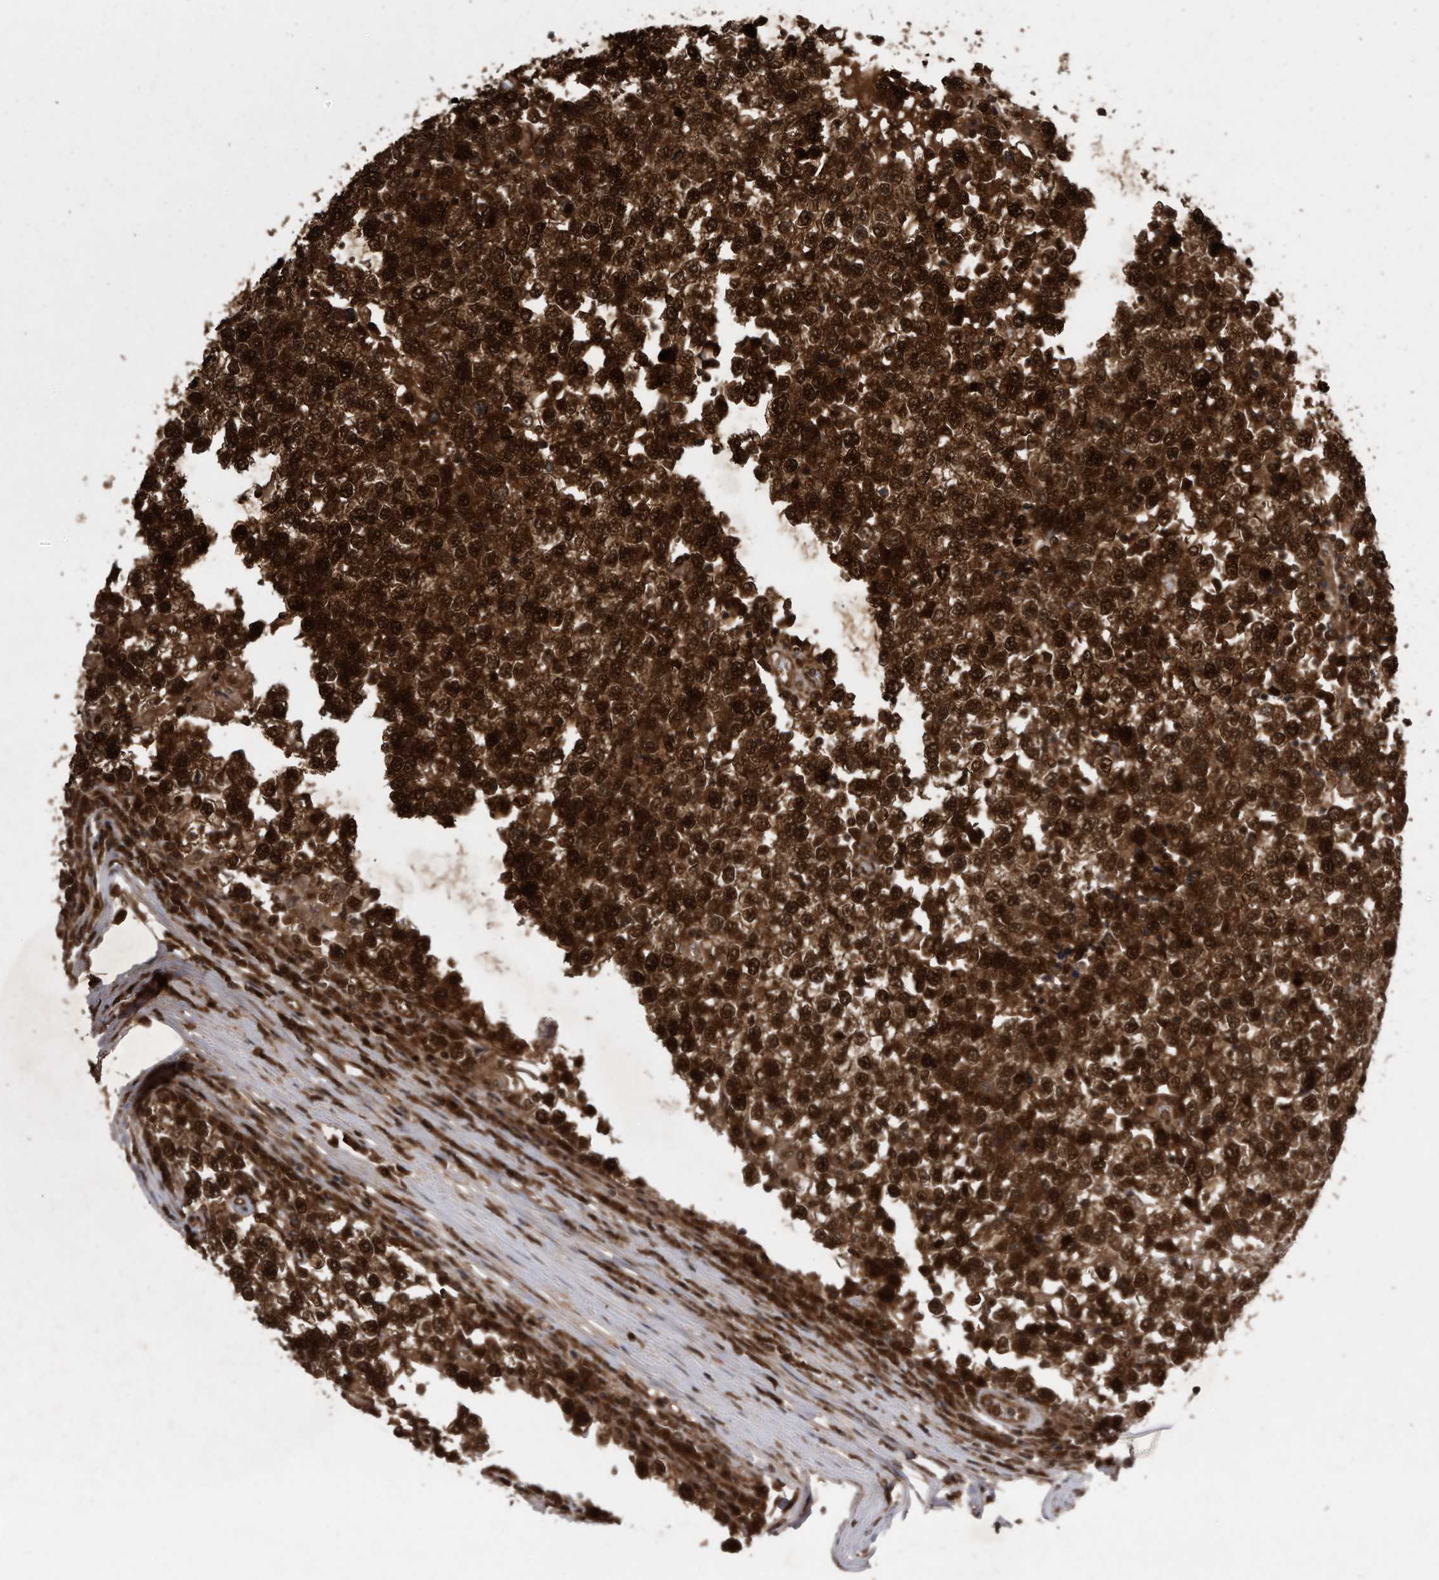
{"staining": {"intensity": "strong", "quantity": ">75%", "location": "cytoplasmic/membranous,nuclear"}, "tissue": "testis cancer", "cell_type": "Tumor cells", "image_type": "cancer", "snomed": [{"axis": "morphology", "description": "Seminoma, NOS"}, {"axis": "topography", "description": "Testis"}], "caption": "Brown immunohistochemical staining in testis cancer (seminoma) exhibits strong cytoplasmic/membranous and nuclear positivity in about >75% of tumor cells.", "gene": "RAD23B", "patient": {"sex": "male", "age": 65}}